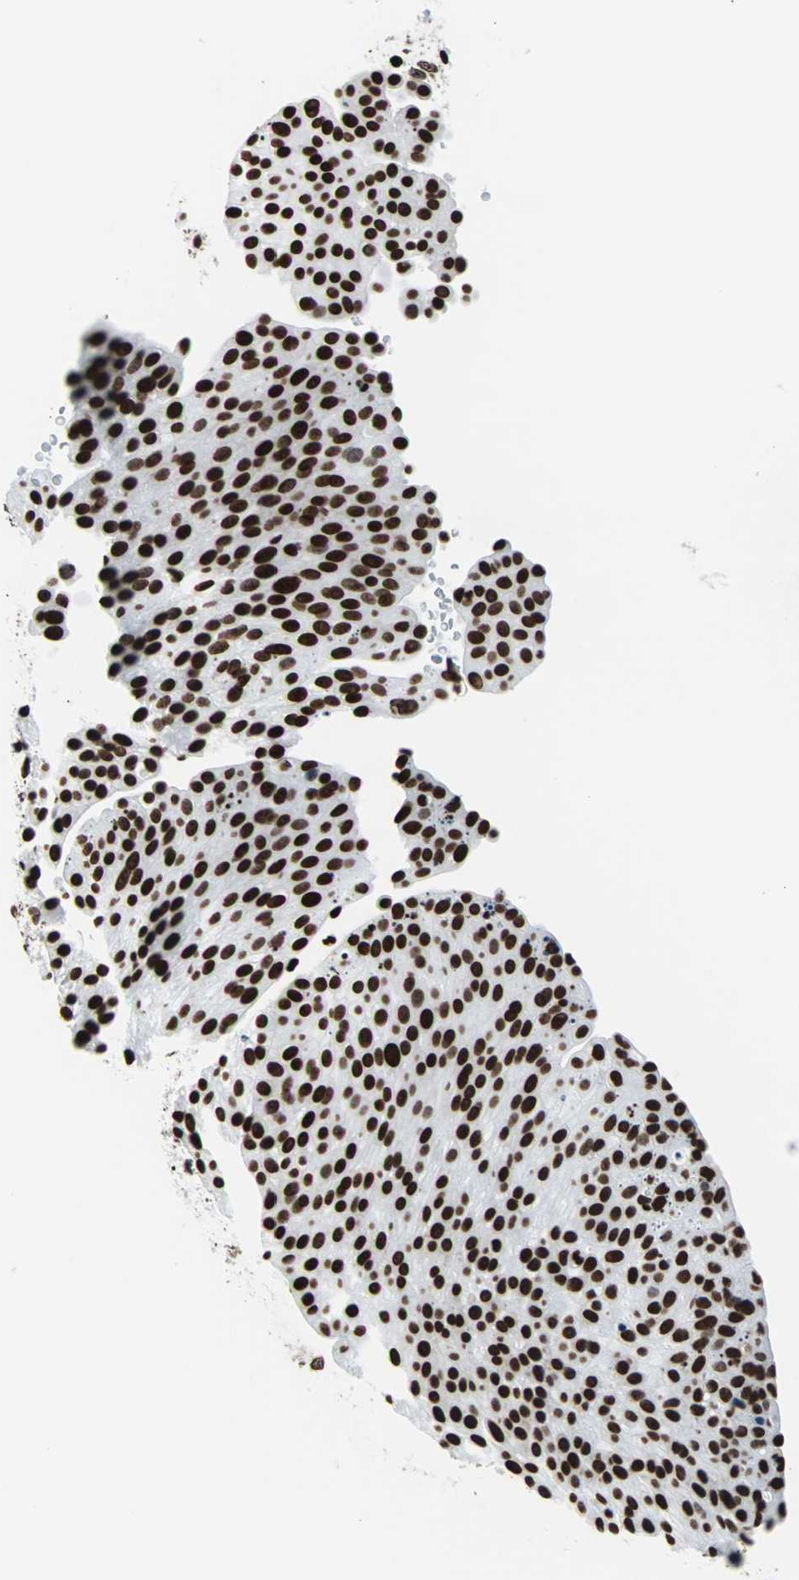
{"staining": {"intensity": "strong", "quantity": ">75%", "location": "nuclear"}, "tissue": "urothelial cancer", "cell_type": "Tumor cells", "image_type": "cancer", "snomed": [{"axis": "morphology", "description": "Urothelial carcinoma, Low grade"}, {"axis": "topography", "description": "Smooth muscle"}, {"axis": "topography", "description": "Urinary bladder"}], "caption": "IHC image of neoplastic tissue: low-grade urothelial carcinoma stained using immunohistochemistry displays high levels of strong protein expression localized specifically in the nuclear of tumor cells, appearing as a nuclear brown color.", "gene": "H2BC18", "patient": {"sex": "male", "age": 60}}